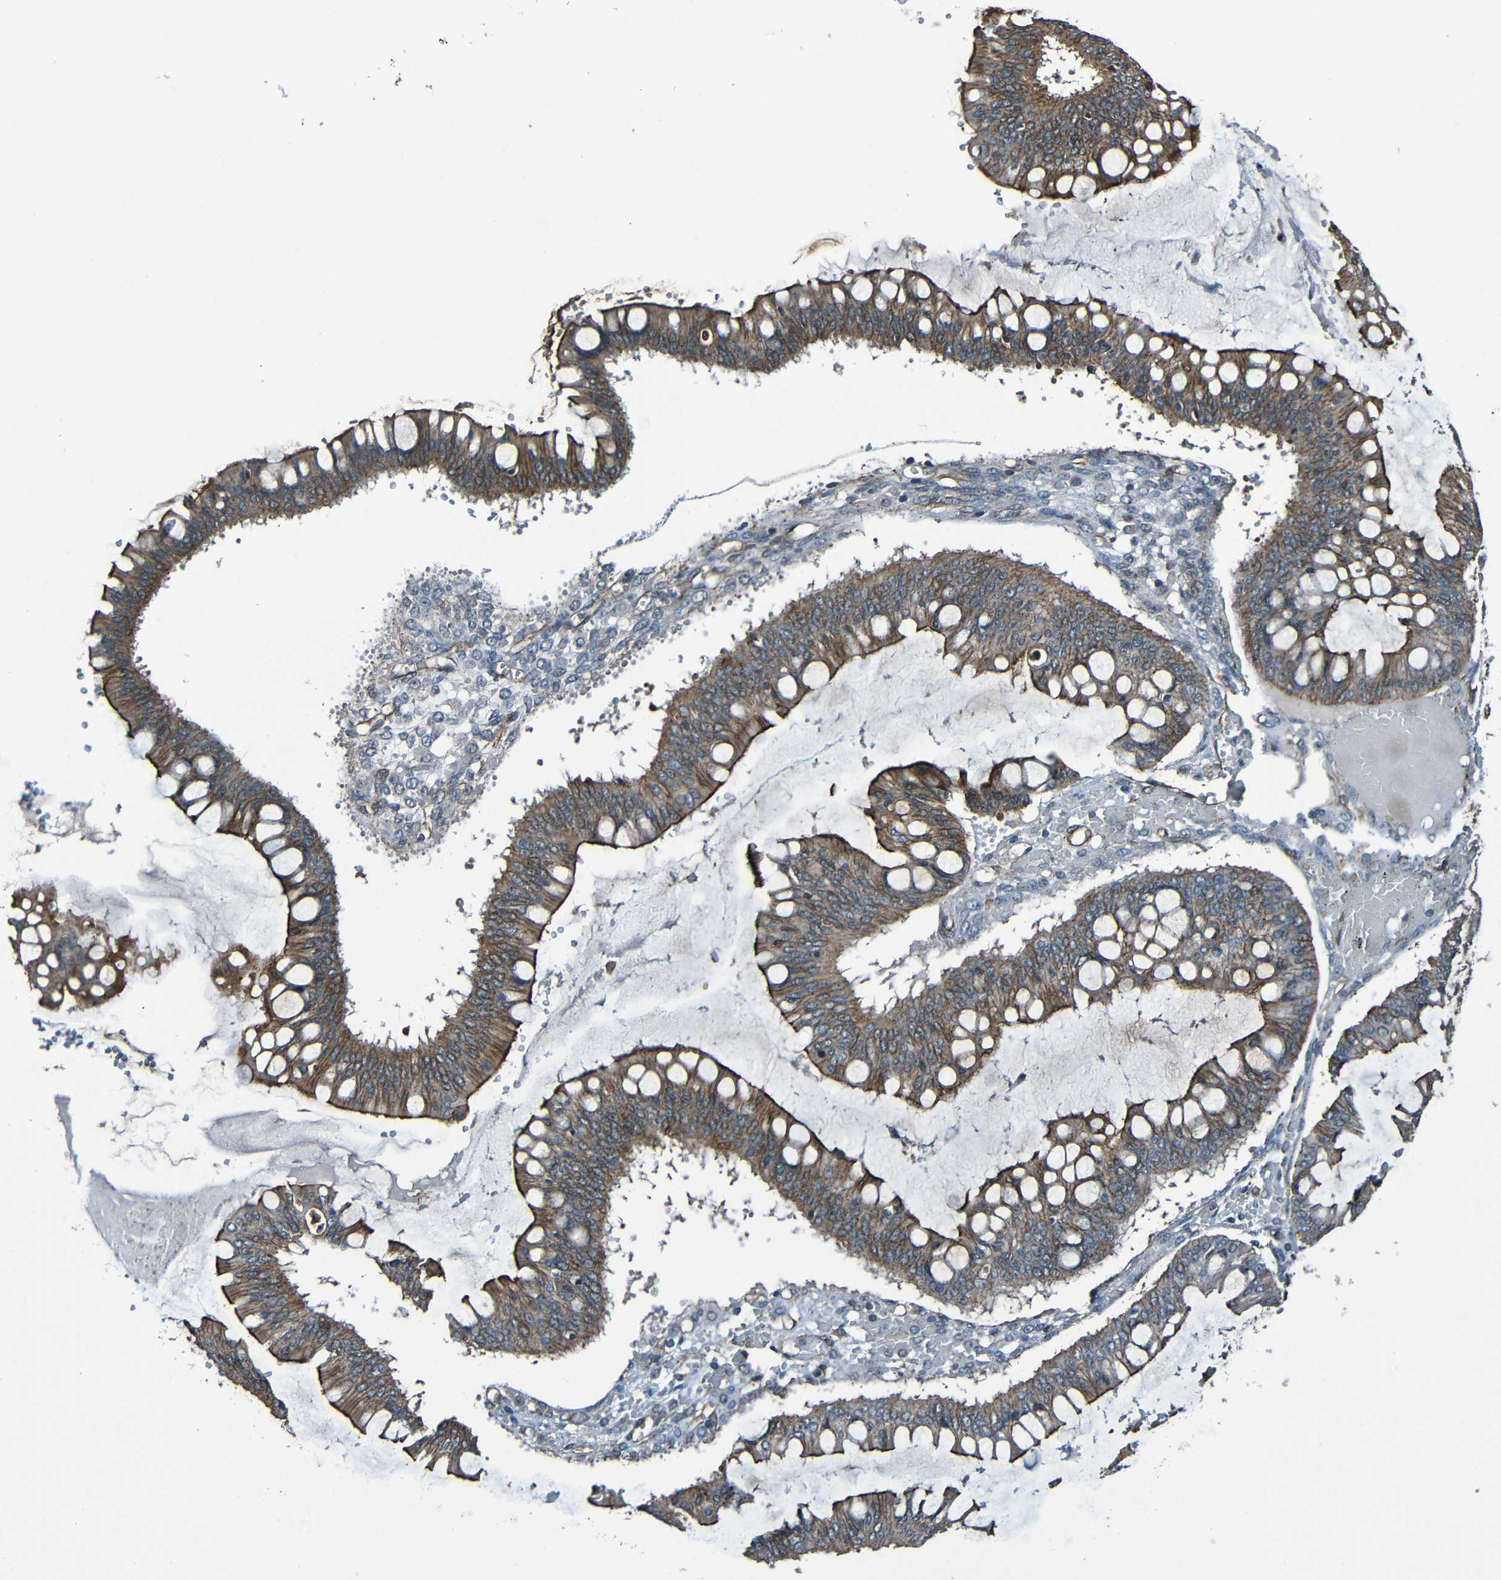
{"staining": {"intensity": "moderate", "quantity": ">75%", "location": "cytoplasmic/membranous"}, "tissue": "ovarian cancer", "cell_type": "Tumor cells", "image_type": "cancer", "snomed": [{"axis": "morphology", "description": "Cystadenocarcinoma, mucinous, NOS"}, {"axis": "topography", "description": "Ovary"}], "caption": "Immunohistochemistry staining of ovarian mucinous cystadenocarcinoma, which exhibits medium levels of moderate cytoplasmic/membranous positivity in approximately >75% of tumor cells indicating moderate cytoplasmic/membranous protein staining. The staining was performed using DAB (brown) for protein detection and nuclei were counterstained in hematoxylin (blue).", "gene": "LGR5", "patient": {"sex": "female", "age": 73}}